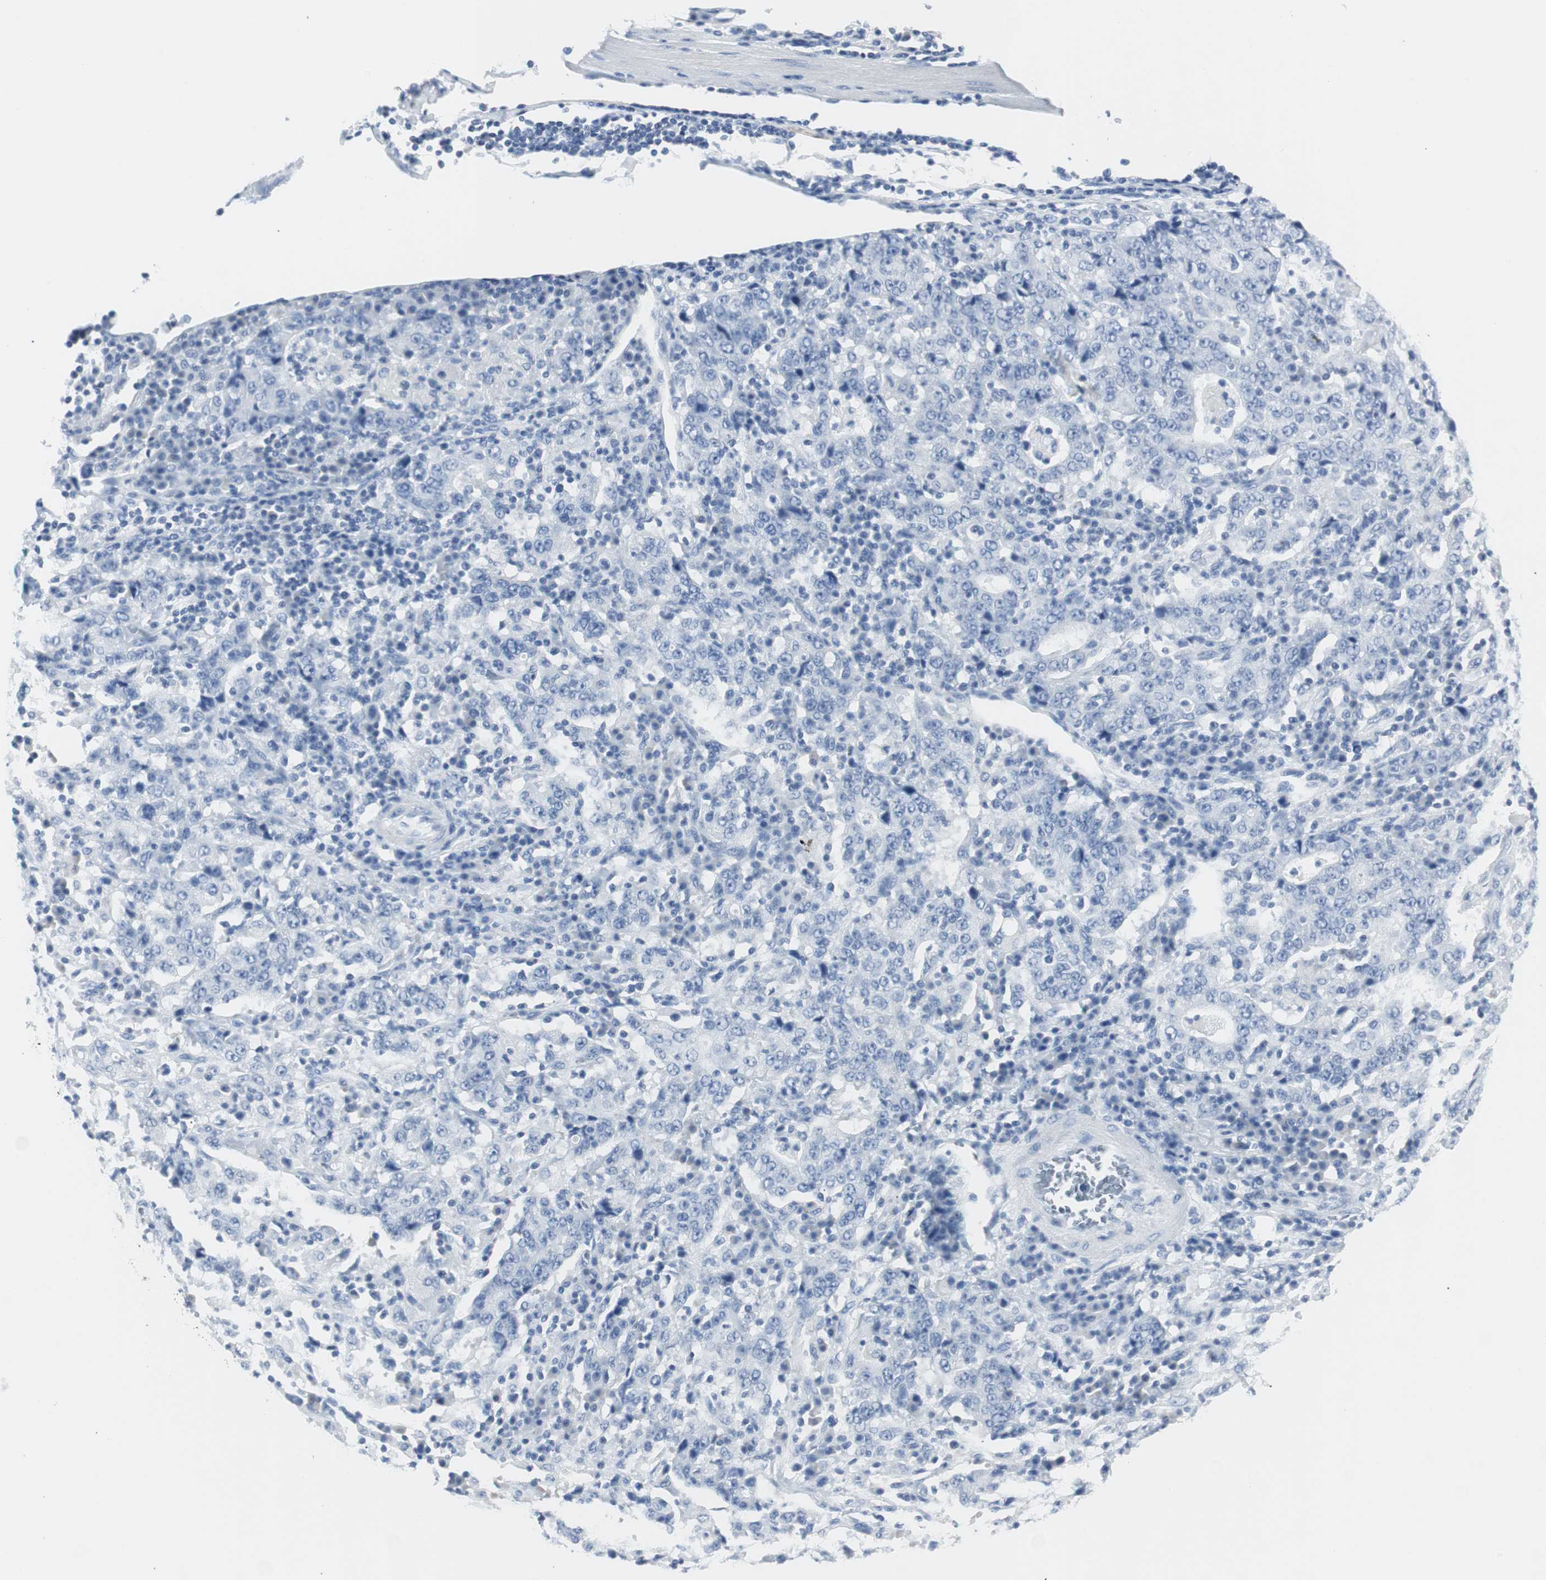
{"staining": {"intensity": "negative", "quantity": "none", "location": "none"}, "tissue": "stomach cancer", "cell_type": "Tumor cells", "image_type": "cancer", "snomed": [{"axis": "morphology", "description": "Normal tissue, NOS"}, {"axis": "morphology", "description": "Adenocarcinoma, NOS"}, {"axis": "topography", "description": "Stomach, upper"}, {"axis": "topography", "description": "Stomach"}], "caption": "Tumor cells show no significant protein positivity in stomach cancer (adenocarcinoma).", "gene": "GAP43", "patient": {"sex": "male", "age": 59}}